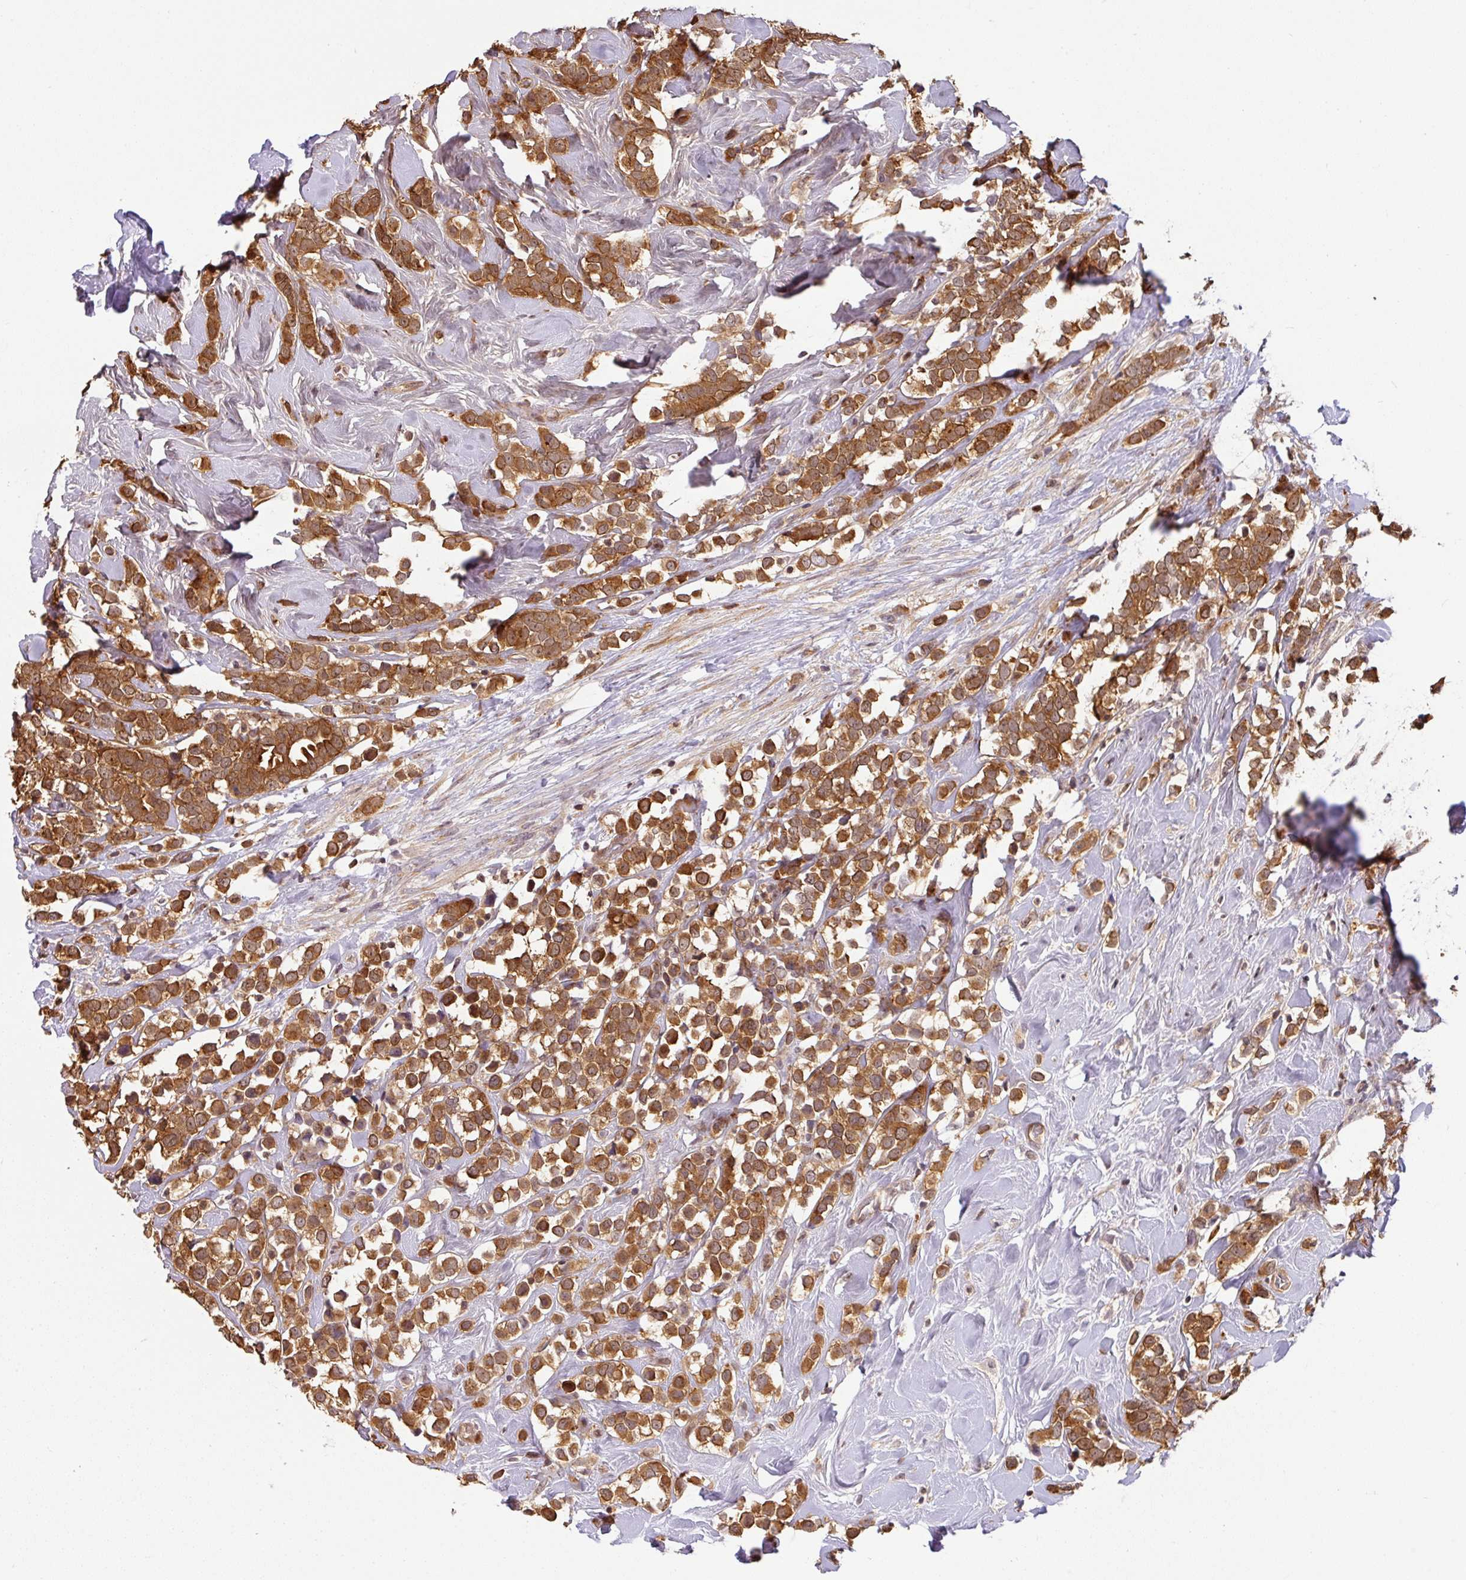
{"staining": {"intensity": "strong", "quantity": ">75%", "location": "cytoplasmic/membranous,nuclear"}, "tissue": "breast cancer", "cell_type": "Tumor cells", "image_type": "cancer", "snomed": [{"axis": "morphology", "description": "Duct carcinoma"}, {"axis": "topography", "description": "Breast"}], "caption": "Immunohistochemistry (IHC) (DAB) staining of breast cancer demonstrates strong cytoplasmic/membranous and nuclear protein staining in about >75% of tumor cells.", "gene": "SHB", "patient": {"sex": "female", "age": 80}}